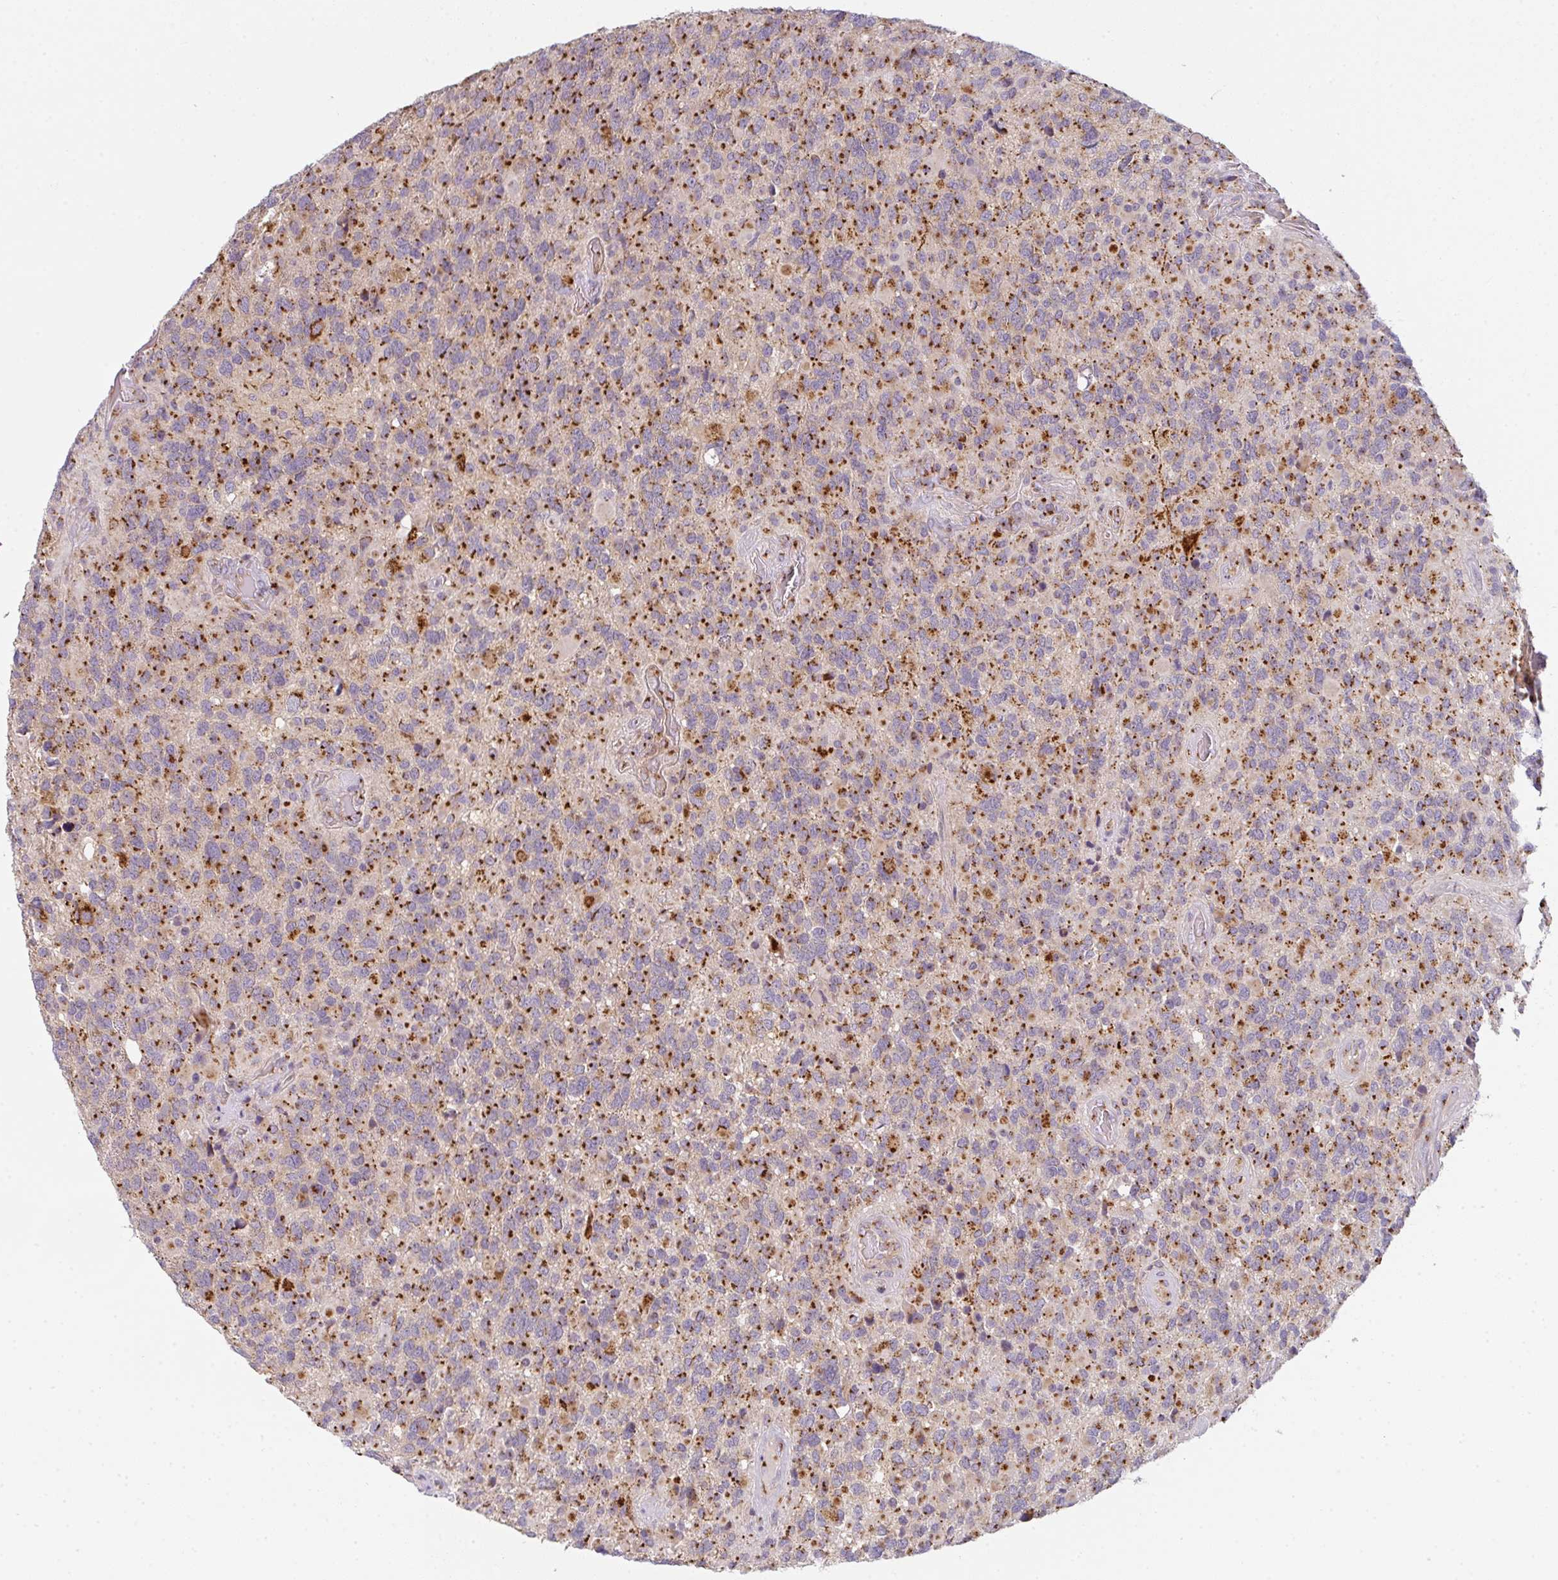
{"staining": {"intensity": "strong", "quantity": ">75%", "location": "cytoplasmic/membranous"}, "tissue": "glioma", "cell_type": "Tumor cells", "image_type": "cancer", "snomed": [{"axis": "morphology", "description": "Glioma, malignant, High grade"}, {"axis": "topography", "description": "Brain"}], "caption": "IHC (DAB) staining of malignant glioma (high-grade) demonstrates strong cytoplasmic/membranous protein positivity in approximately >75% of tumor cells.", "gene": "GVQW3", "patient": {"sex": "female", "age": 40}}